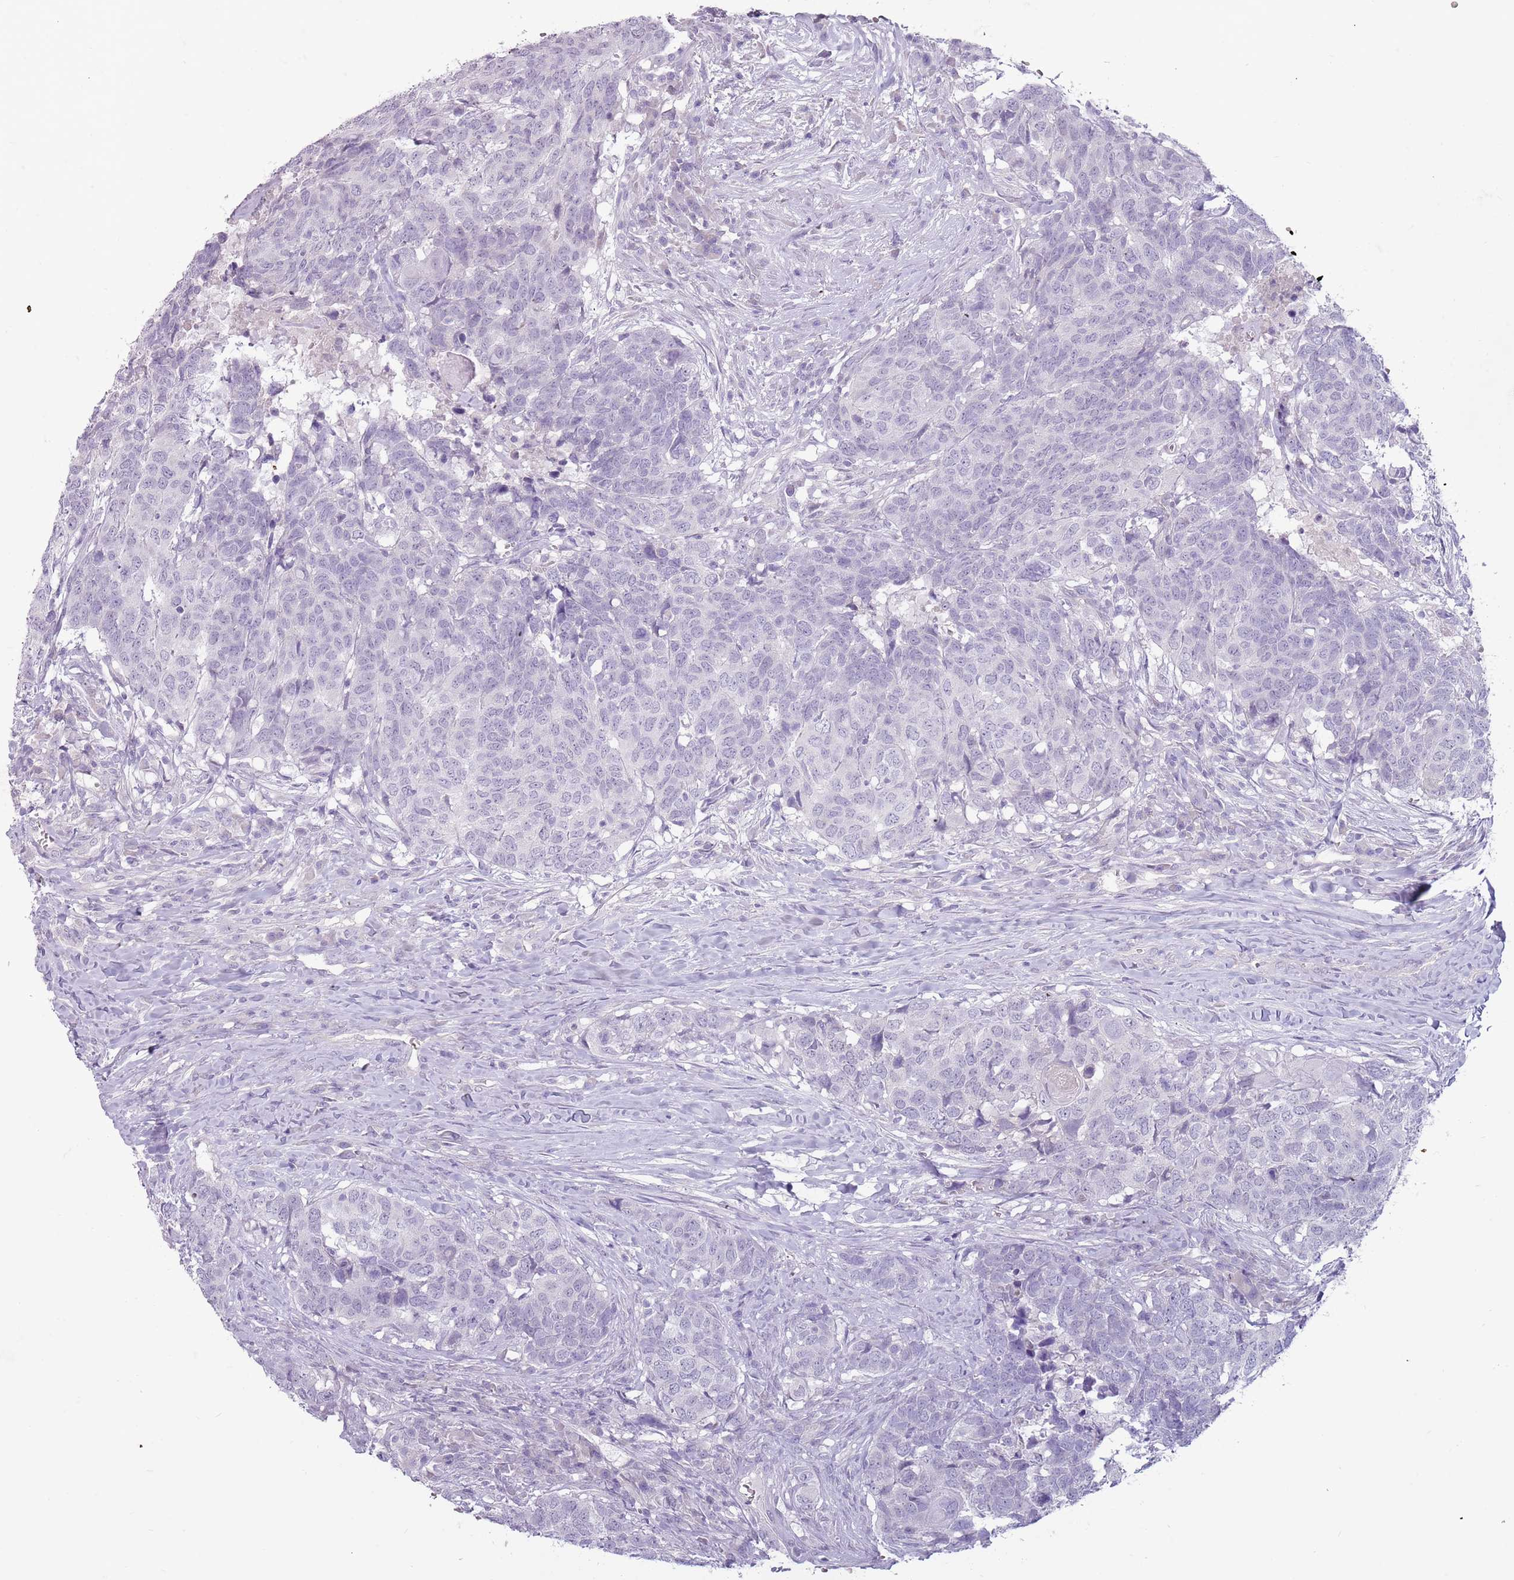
{"staining": {"intensity": "negative", "quantity": "none", "location": "none"}, "tissue": "head and neck cancer", "cell_type": "Tumor cells", "image_type": "cancer", "snomed": [{"axis": "morphology", "description": "Normal tissue, NOS"}, {"axis": "morphology", "description": "Squamous cell carcinoma, NOS"}, {"axis": "topography", "description": "Skeletal muscle"}, {"axis": "topography", "description": "Vascular tissue"}, {"axis": "topography", "description": "Peripheral nerve tissue"}, {"axis": "topography", "description": "Head-Neck"}], "caption": "Immunohistochemistry of squamous cell carcinoma (head and neck) demonstrates no expression in tumor cells. (DAB (3,3'-diaminobenzidine) immunohistochemistry (IHC), high magnification).", "gene": "RFX2", "patient": {"sex": "male", "age": 66}}